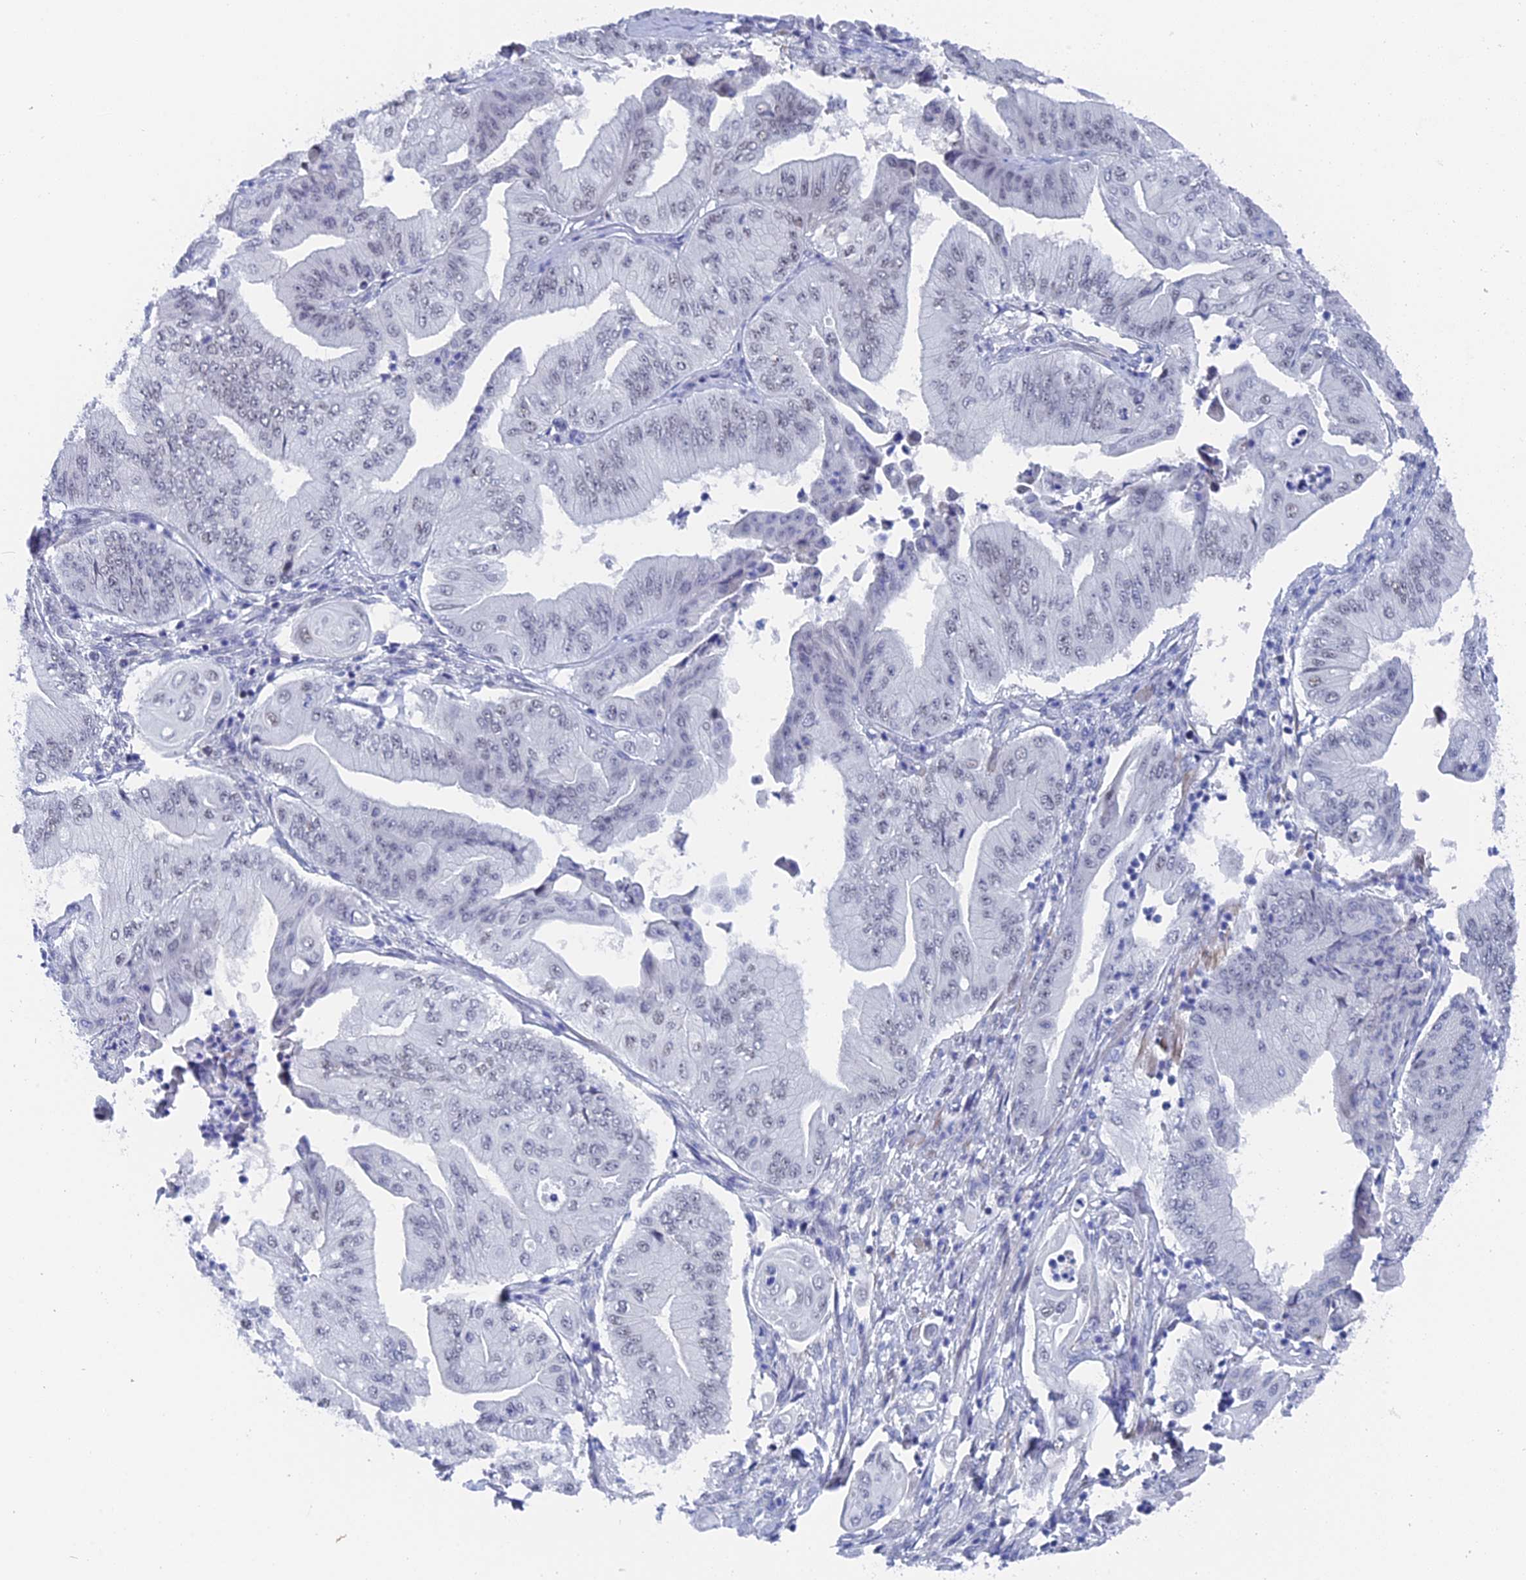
{"staining": {"intensity": "weak", "quantity": "<25%", "location": "nuclear"}, "tissue": "pancreatic cancer", "cell_type": "Tumor cells", "image_type": "cancer", "snomed": [{"axis": "morphology", "description": "Adenocarcinoma, NOS"}, {"axis": "topography", "description": "Pancreas"}], "caption": "This is an IHC image of pancreatic cancer (adenocarcinoma). There is no staining in tumor cells.", "gene": "BRD2", "patient": {"sex": "female", "age": 77}}